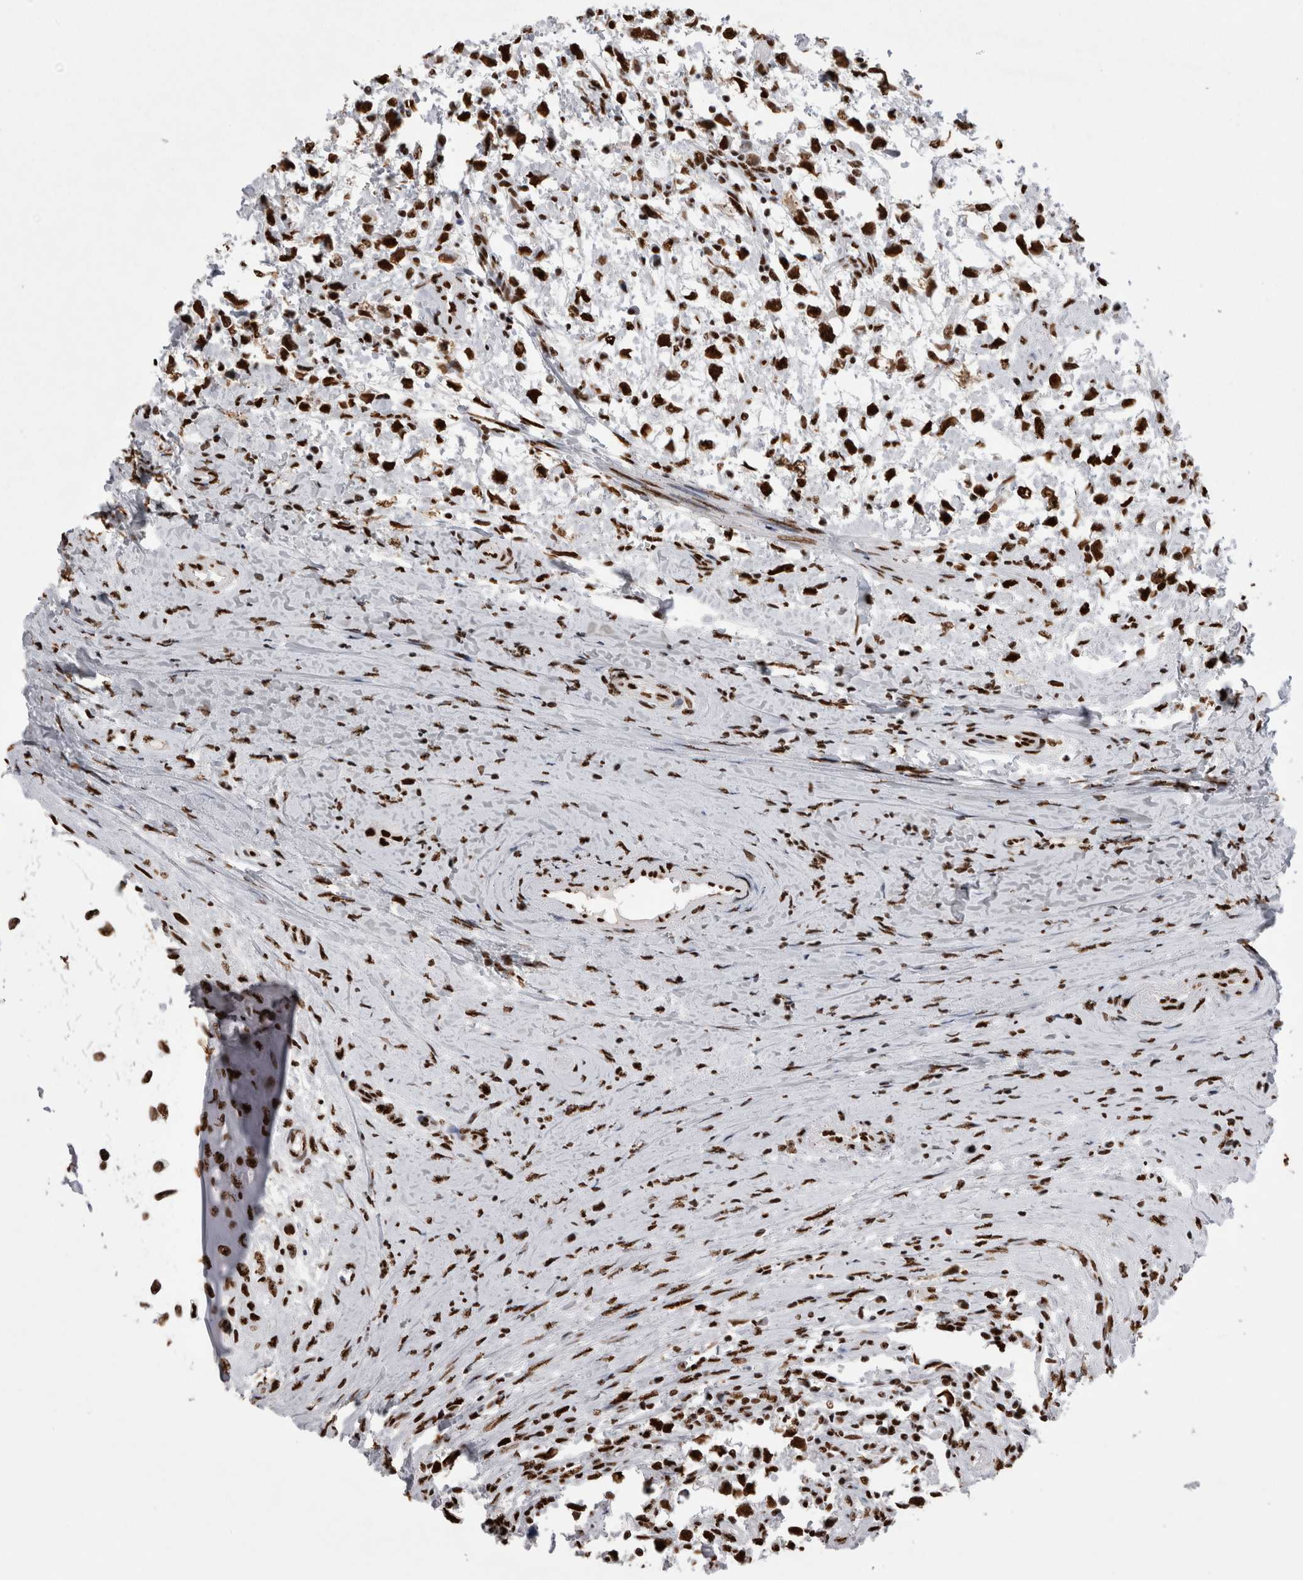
{"staining": {"intensity": "strong", "quantity": ">75%", "location": "nuclear"}, "tissue": "testis cancer", "cell_type": "Tumor cells", "image_type": "cancer", "snomed": [{"axis": "morphology", "description": "Seminoma, NOS"}, {"axis": "morphology", "description": "Carcinoma, Embryonal, NOS"}, {"axis": "topography", "description": "Testis"}], "caption": "Testis cancer (embryonal carcinoma) stained for a protein shows strong nuclear positivity in tumor cells.", "gene": "ALPK3", "patient": {"sex": "male", "age": 51}}